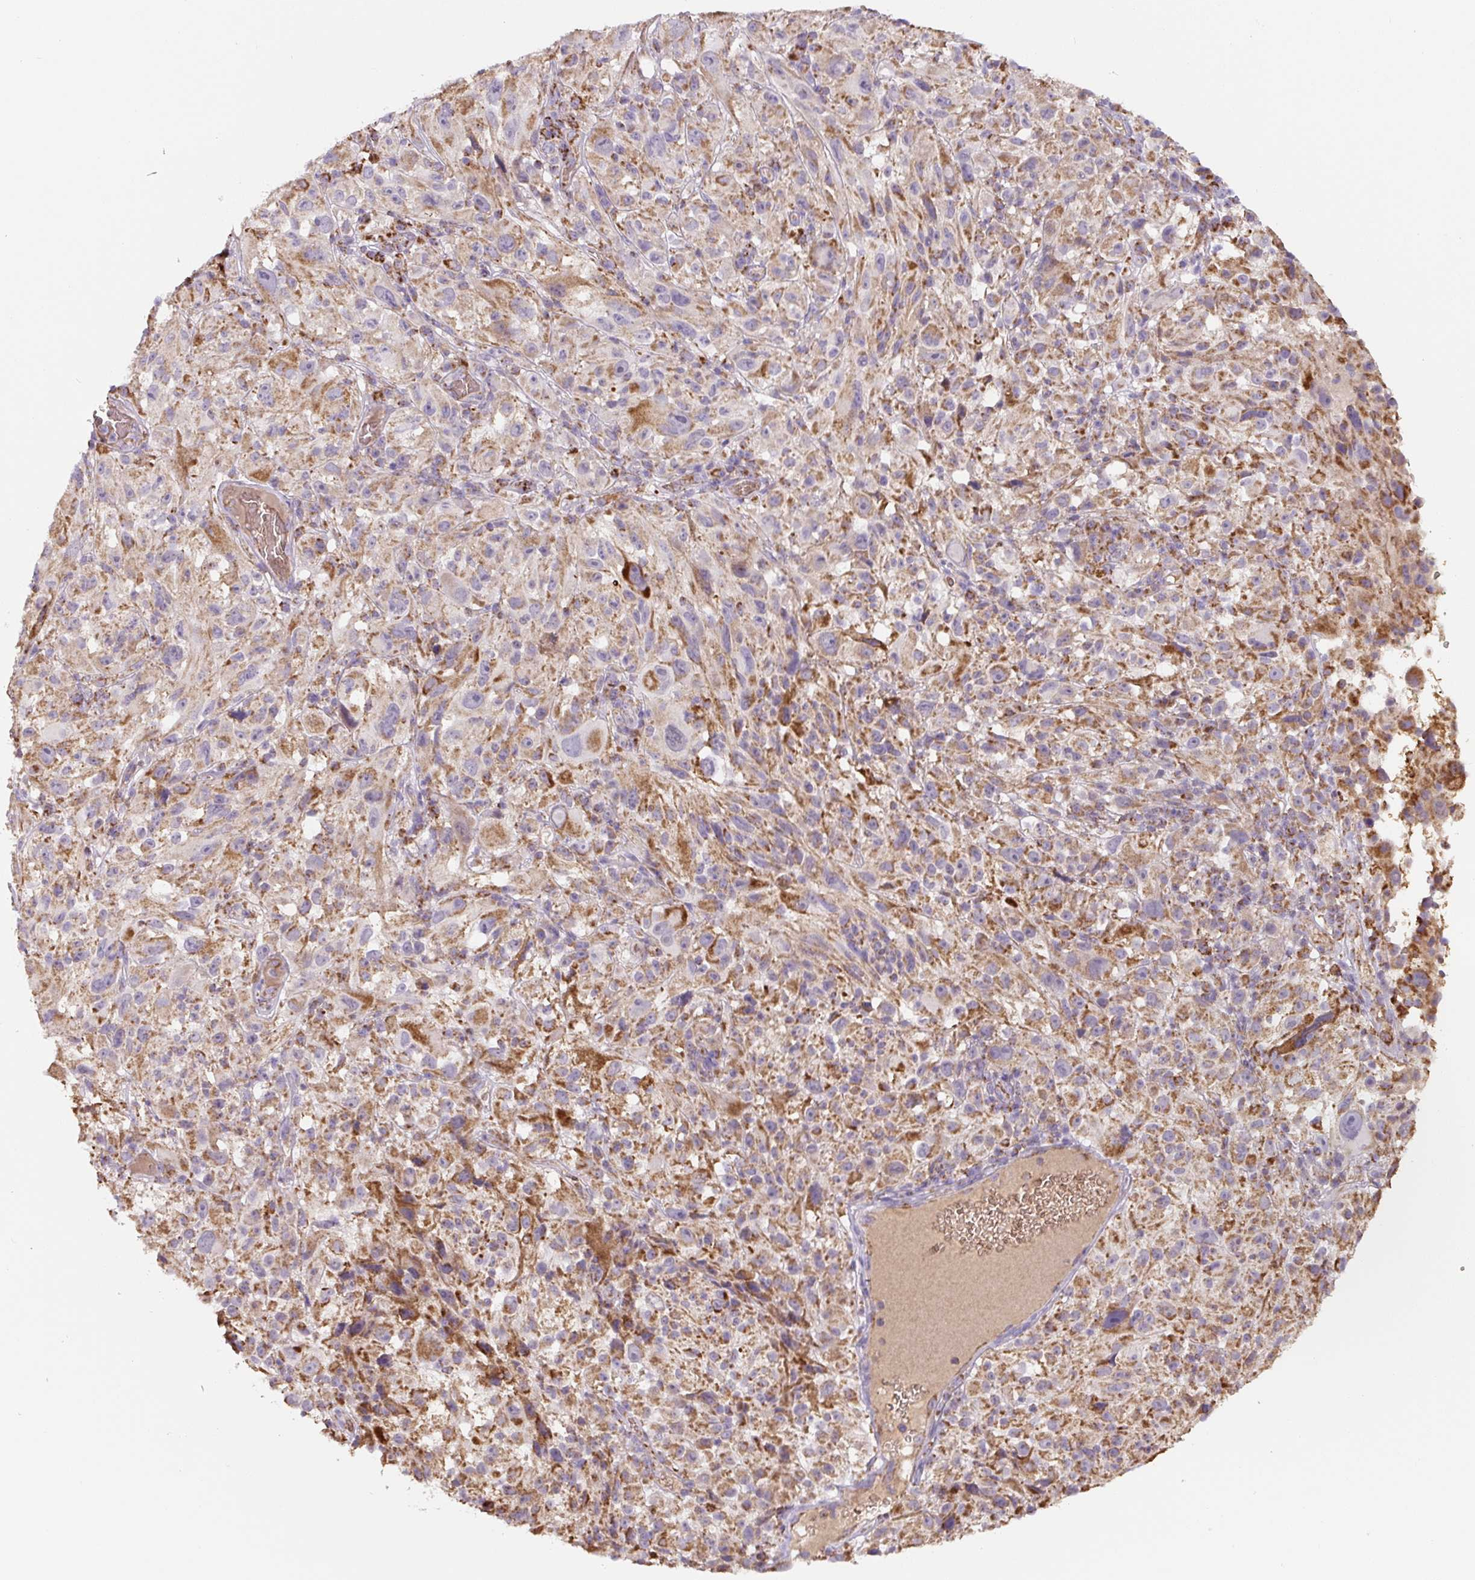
{"staining": {"intensity": "moderate", "quantity": ">75%", "location": "cytoplasmic/membranous"}, "tissue": "melanoma", "cell_type": "Tumor cells", "image_type": "cancer", "snomed": [{"axis": "morphology", "description": "Malignant melanoma, NOS"}, {"axis": "topography", "description": "Skin"}], "caption": "The photomicrograph exhibits a brown stain indicating the presence of a protein in the cytoplasmic/membranous of tumor cells in malignant melanoma. (brown staining indicates protein expression, while blue staining denotes nuclei).", "gene": "MT-CO2", "patient": {"sex": "female", "age": 71}}